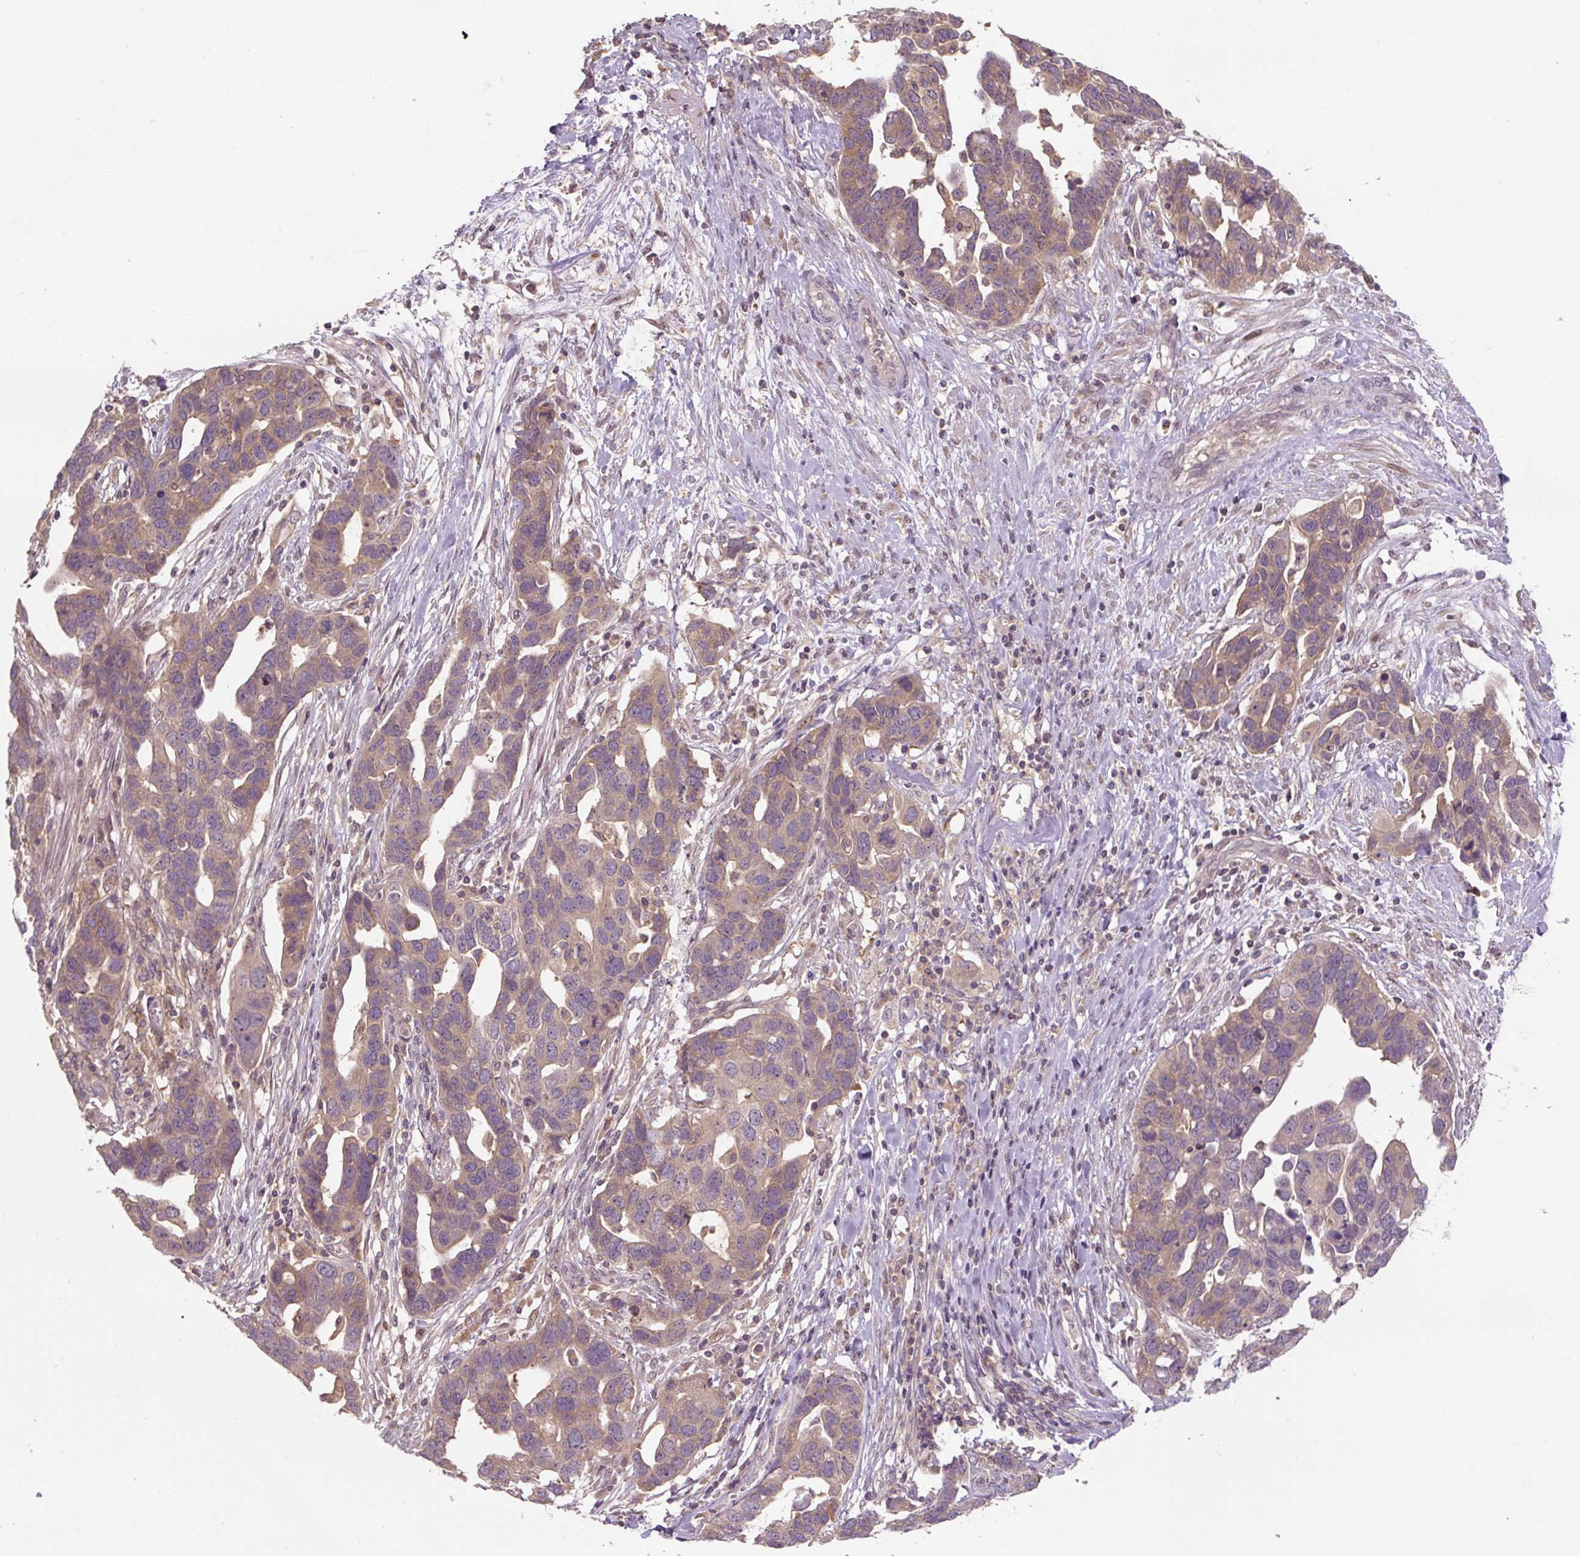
{"staining": {"intensity": "weak", "quantity": "25%-75%", "location": "cytoplasmic/membranous"}, "tissue": "ovarian cancer", "cell_type": "Tumor cells", "image_type": "cancer", "snomed": [{"axis": "morphology", "description": "Cystadenocarcinoma, serous, NOS"}, {"axis": "topography", "description": "Ovary"}], "caption": "A low amount of weak cytoplasmic/membranous staining is appreciated in about 25%-75% of tumor cells in ovarian serous cystadenocarcinoma tissue.", "gene": "C2orf73", "patient": {"sex": "female", "age": 54}}